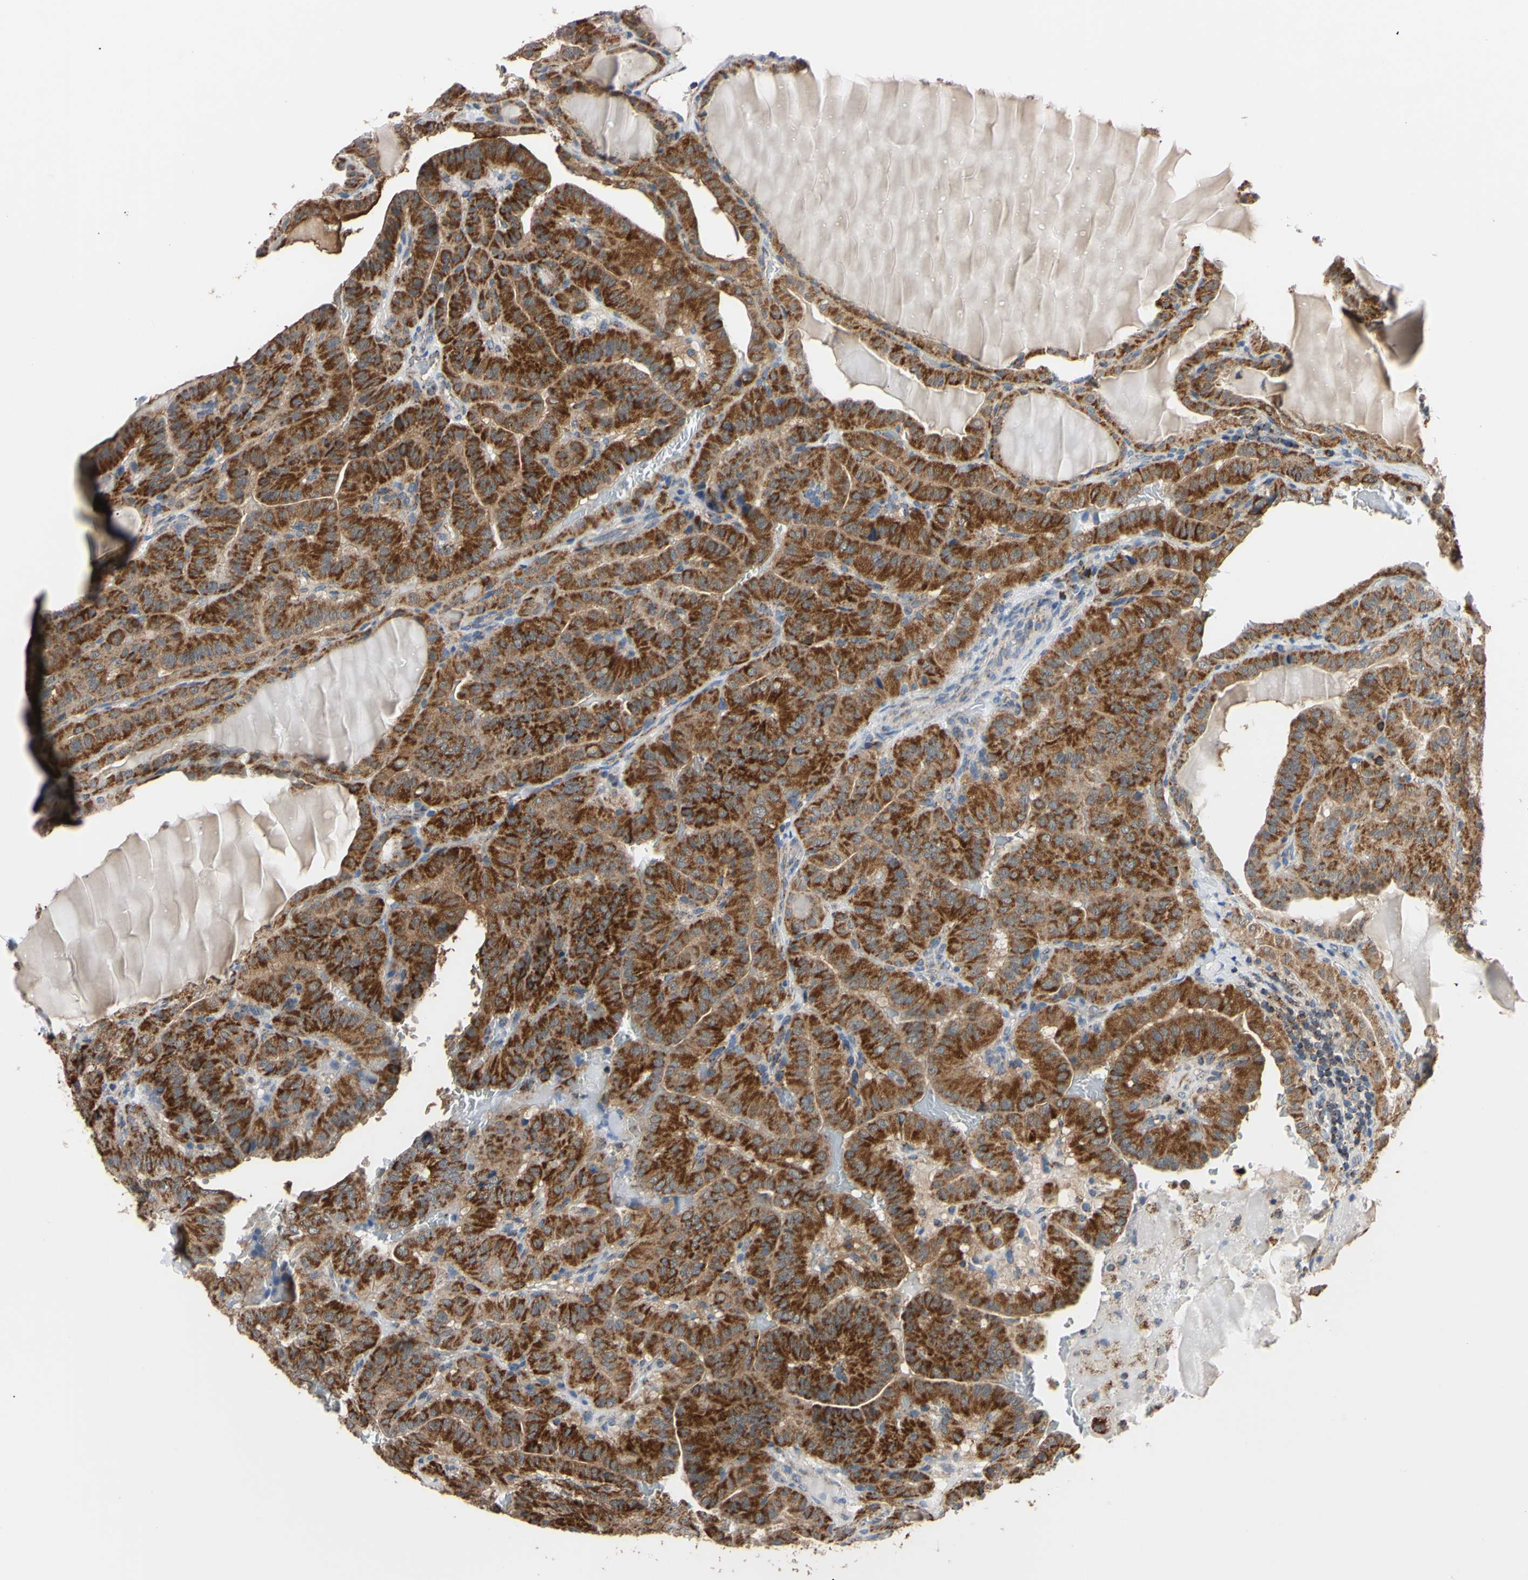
{"staining": {"intensity": "strong", "quantity": ">75%", "location": "cytoplasmic/membranous"}, "tissue": "thyroid cancer", "cell_type": "Tumor cells", "image_type": "cancer", "snomed": [{"axis": "morphology", "description": "Papillary adenocarcinoma, NOS"}, {"axis": "topography", "description": "Thyroid gland"}], "caption": "Tumor cells reveal high levels of strong cytoplasmic/membranous expression in approximately >75% of cells in human thyroid papillary adenocarcinoma. The staining was performed using DAB, with brown indicating positive protein expression. Nuclei are stained blue with hematoxylin.", "gene": "CLPP", "patient": {"sex": "male", "age": 77}}